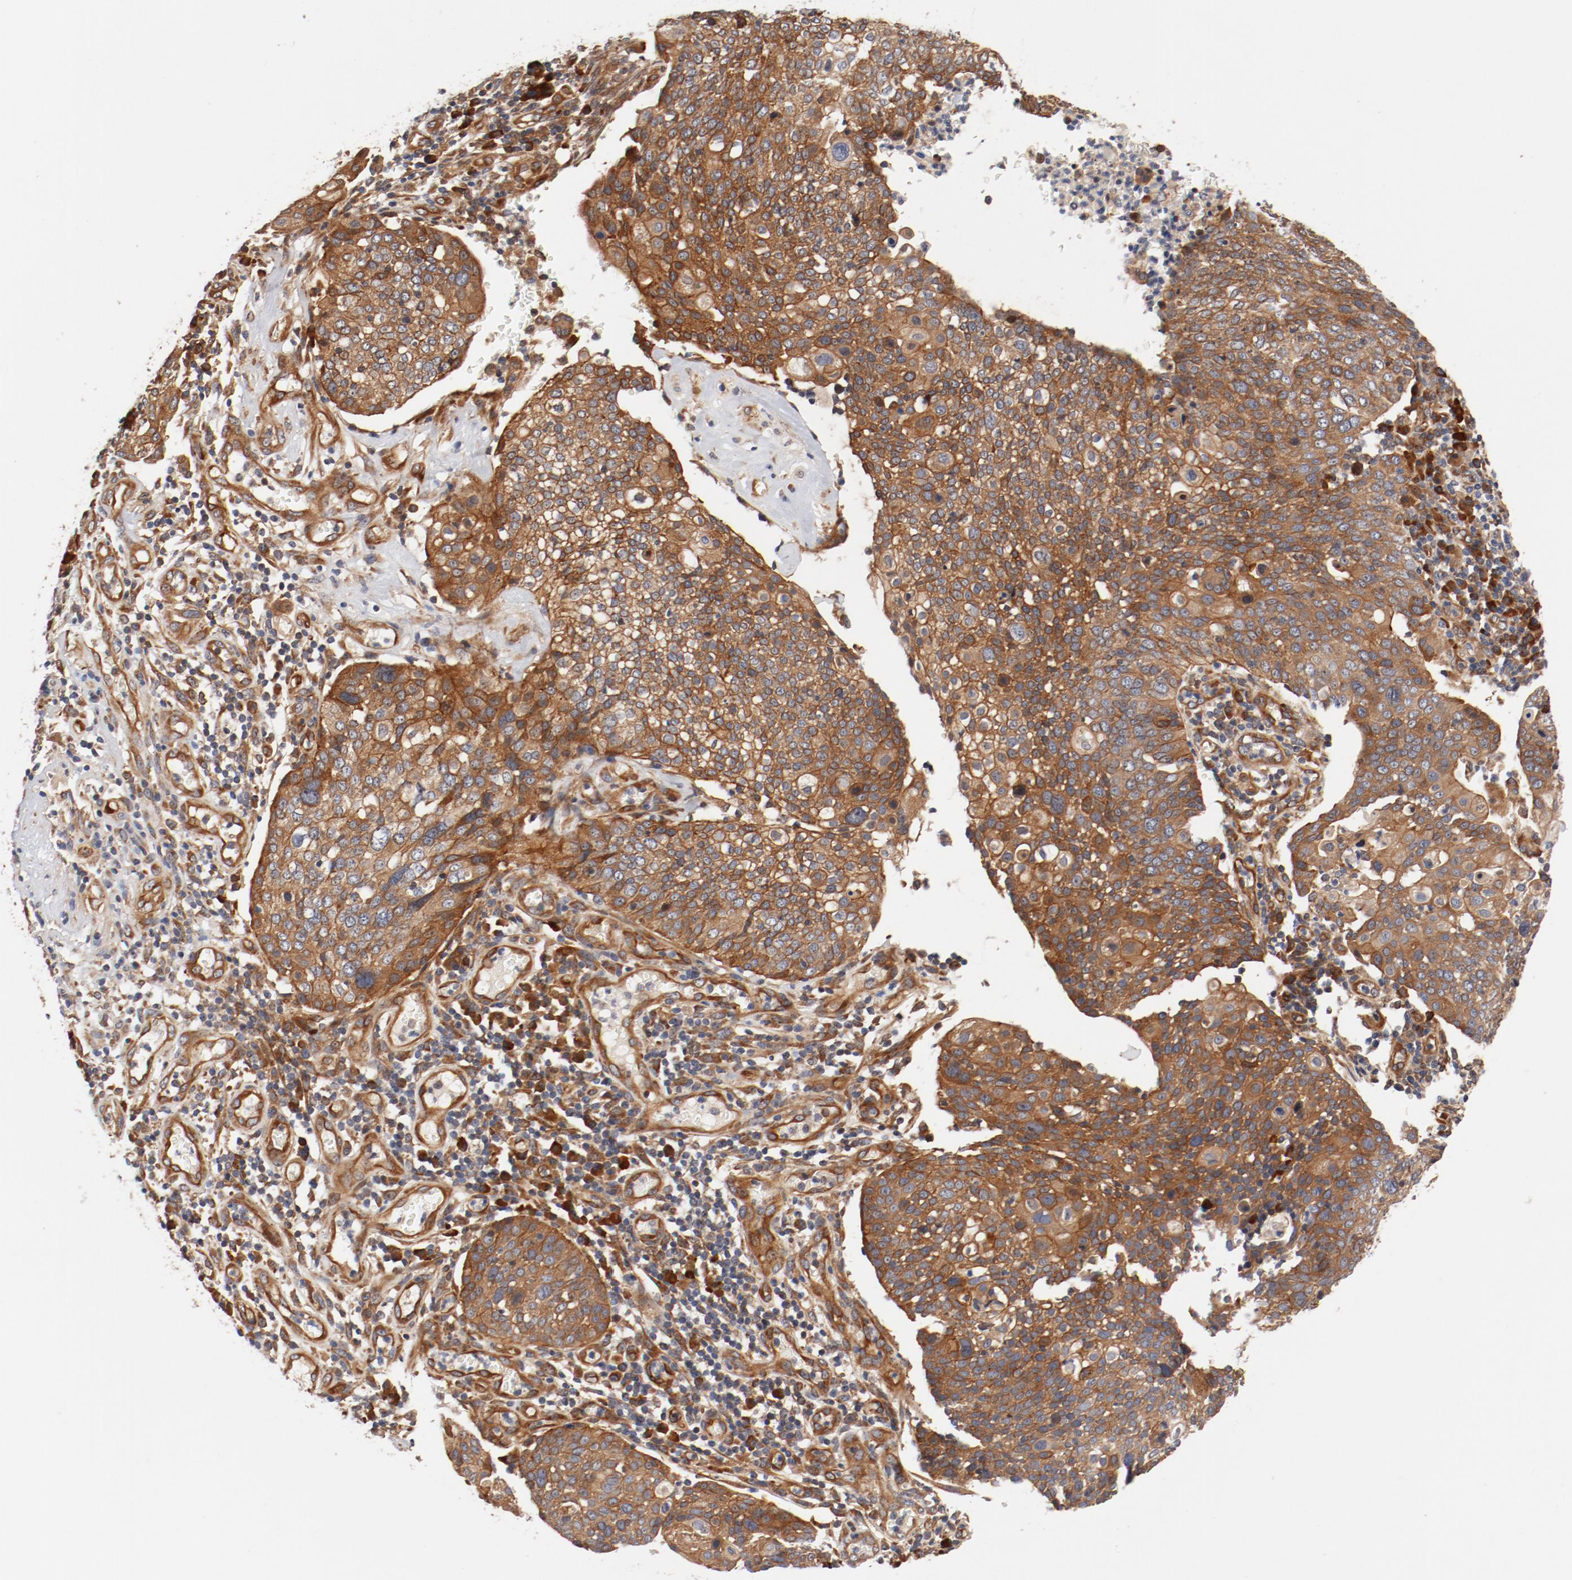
{"staining": {"intensity": "moderate", "quantity": ">75%", "location": "cytoplasmic/membranous"}, "tissue": "cervical cancer", "cell_type": "Tumor cells", "image_type": "cancer", "snomed": [{"axis": "morphology", "description": "Squamous cell carcinoma, NOS"}, {"axis": "topography", "description": "Cervix"}], "caption": "The histopathology image demonstrates a brown stain indicating the presence of a protein in the cytoplasmic/membranous of tumor cells in squamous cell carcinoma (cervical).", "gene": "PITPNM2", "patient": {"sex": "female", "age": 40}}